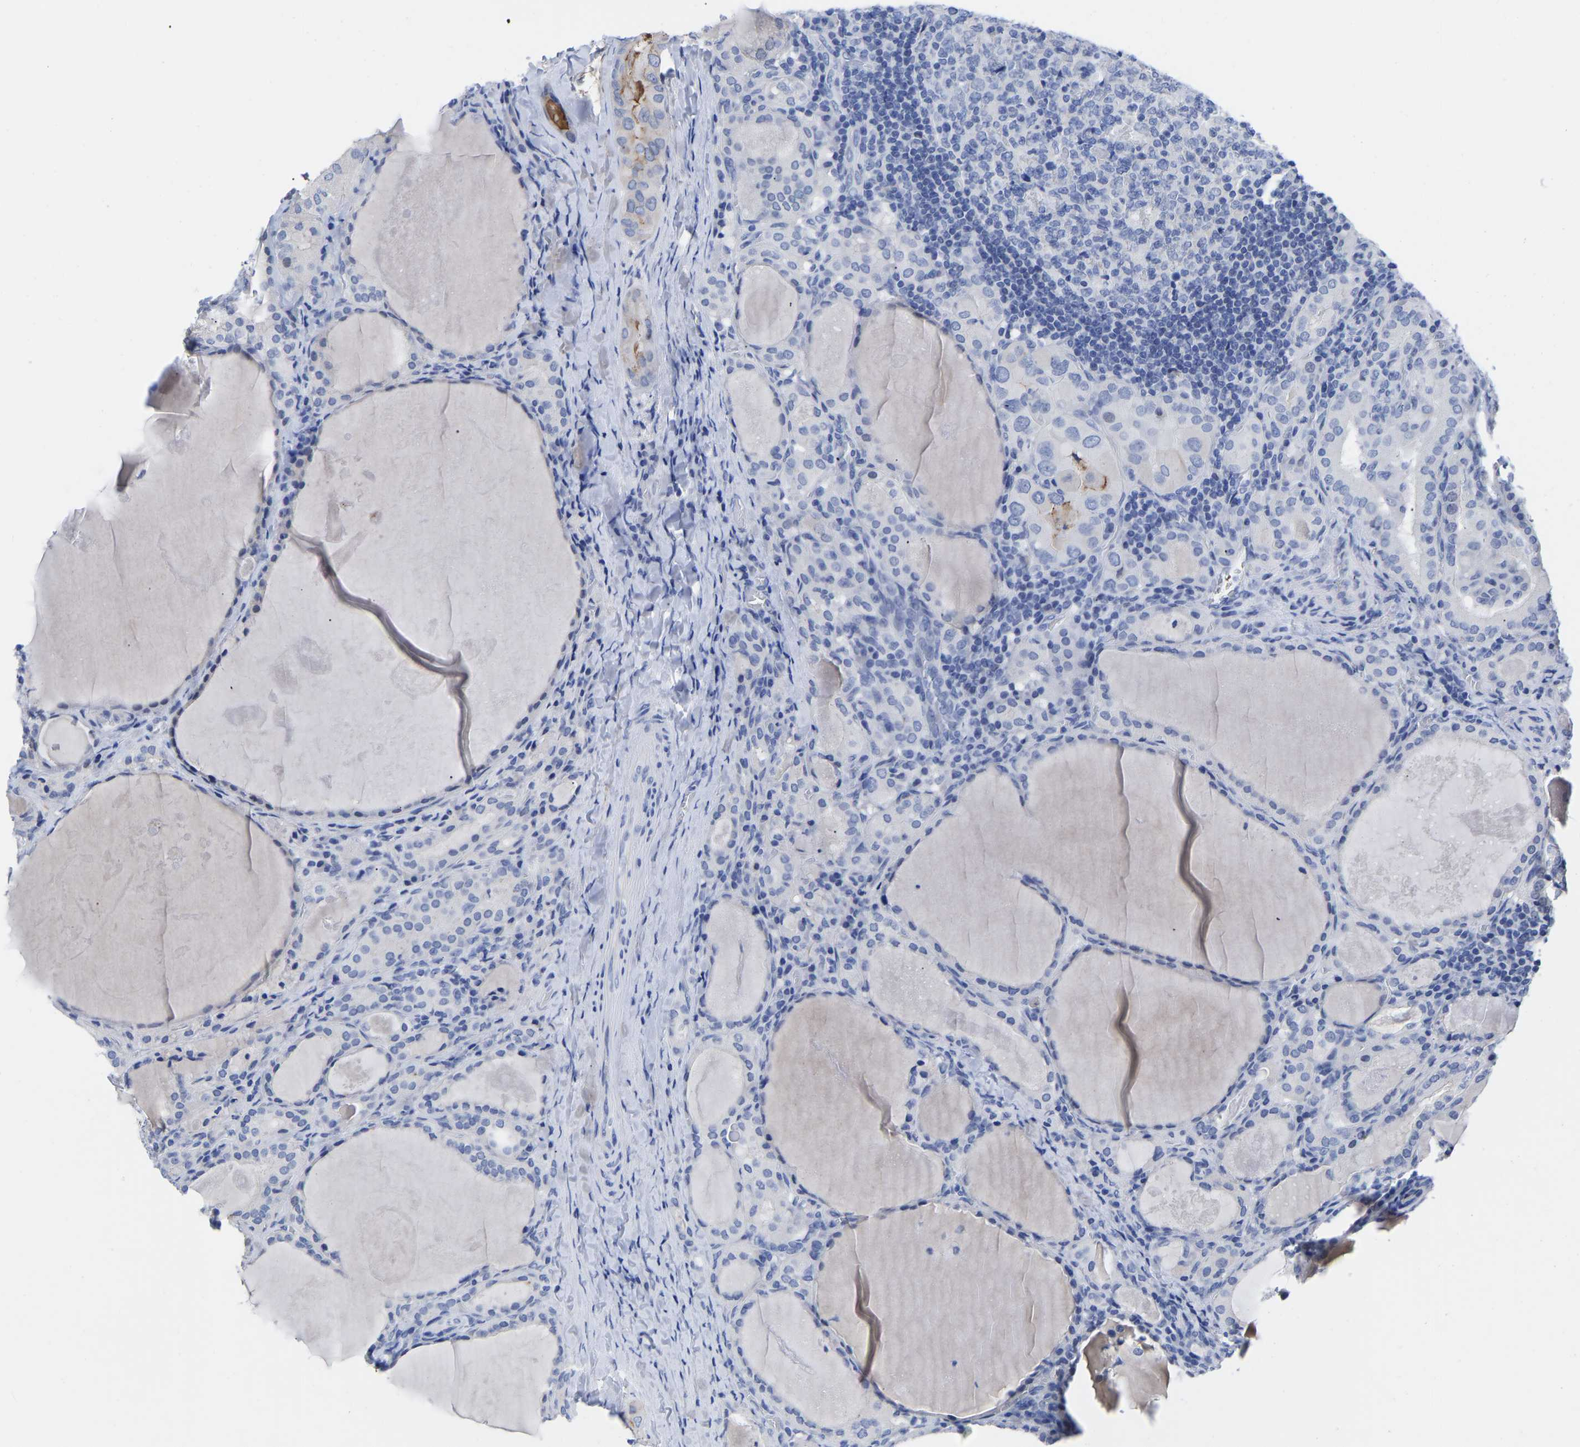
{"staining": {"intensity": "negative", "quantity": "none", "location": "none"}, "tissue": "thyroid cancer", "cell_type": "Tumor cells", "image_type": "cancer", "snomed": [{"axis": "morphology", "description": "Papillary adenocarcinoma, NOS"}, {"axis": "topography", "description": "Thyroid gland"}], "caption": "Tumor cells show no significant positivity in thyroid cancer (papillary adenocarcinoma). (Stains: DAB immunohistochemistry with hematoxylin counter stain, Microscopy: brightfield microscopy at high magnification).", "gene": "GPA33", "patient": {"sex": "female", "age": 42}}